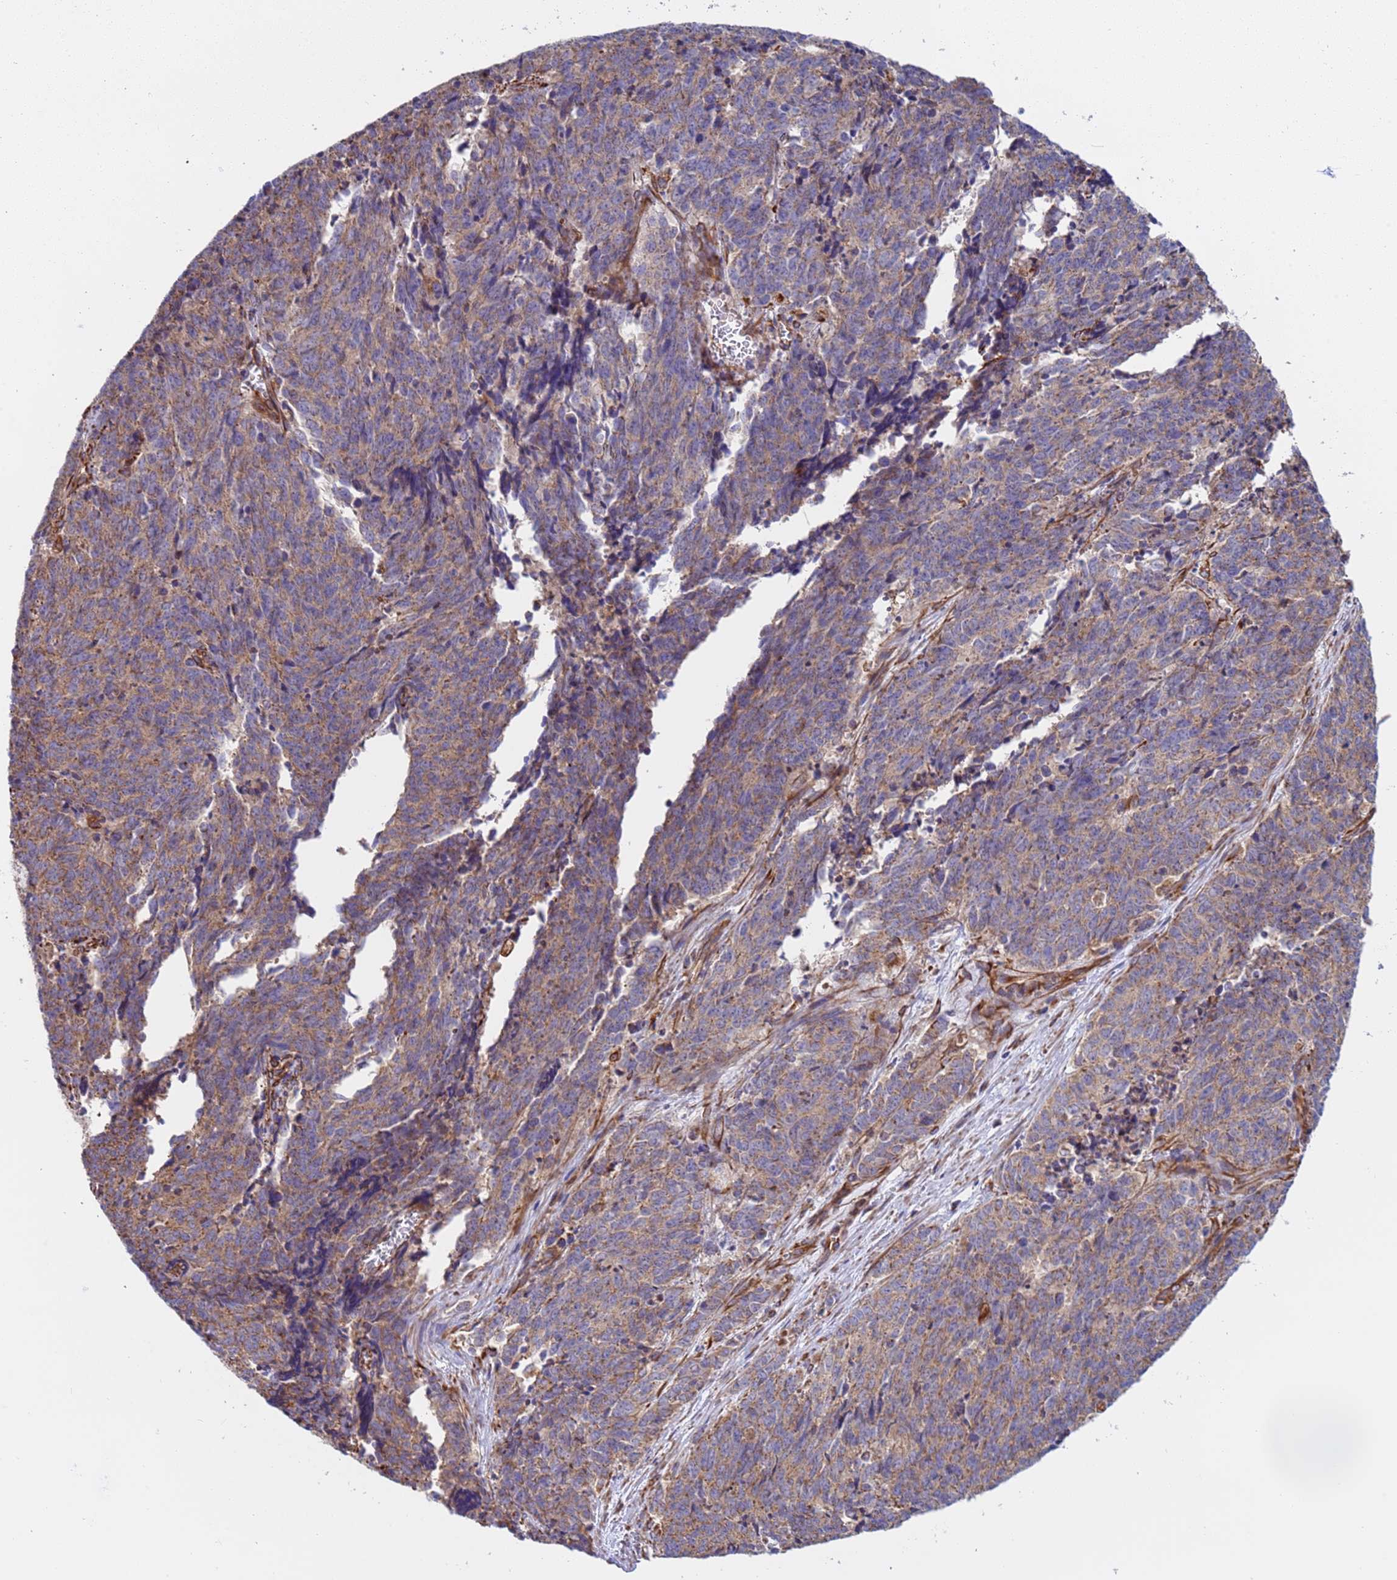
{"staining": {"intensity": "weak", "quantity": ">75%", "location": "cytoplasmic/membranous"}, "tissue": "cervical cancer", "cell_type": "Tumor cells", "image_type": "cancer", "snomed": [{"axis": "morphology", "description": "Squamous cell carcinoma, NOS"}, {"axis": "topography", "description": "Cervix"}], "caption": "This histopathology image exhibits IHC staining of cervical cancer (squamous cell carcinoma), with low weak cytoplasmic/membranous positivity in about >75% of tumor cells.", "gene": "NUDT12", "patient": {"sex": "female", "age": 29}}